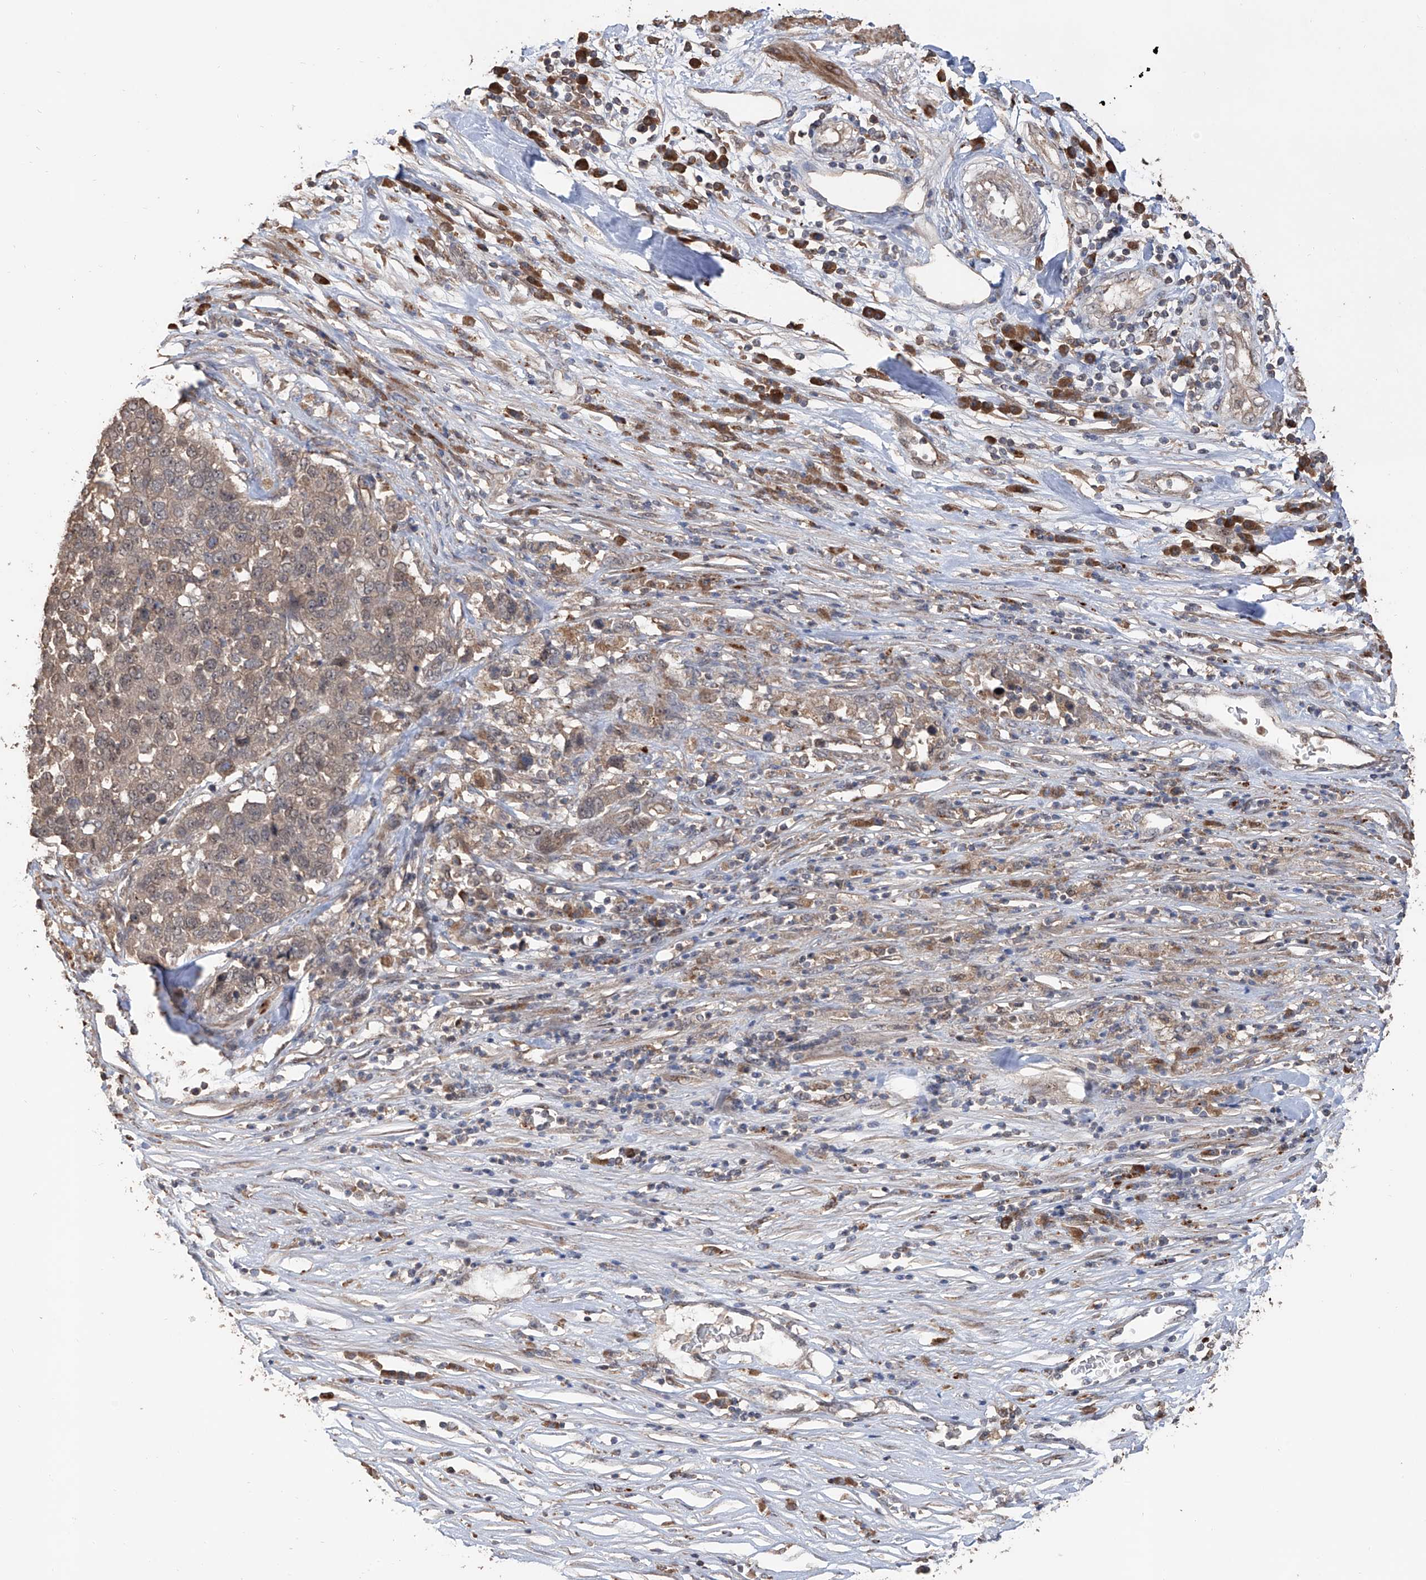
{"staining": {"intensity": "weak", "quantity": "<25%", "location": "cytoplasmic/membranous"}, "tissue": "pancreatic cancer", "cell_type": "Tumor cells", "image_type": "cancer", "snomed": [{"axis": "morphology", "description": "Adenocarcinoma, NOS"}, {"axis": "topography", "description": "Pancreas"}], "caption": "Immunohistochemistry image of human pancreatic cancer (adenocarcinoma) stained for a protein (brown), which displays no staining in tumor cells. (DAB (3,3'-diaminobenzidine) IHC with hematoxylin counter stain).", "gene": "FAM135A", "patient": {"sex": "female", "age": 61}}